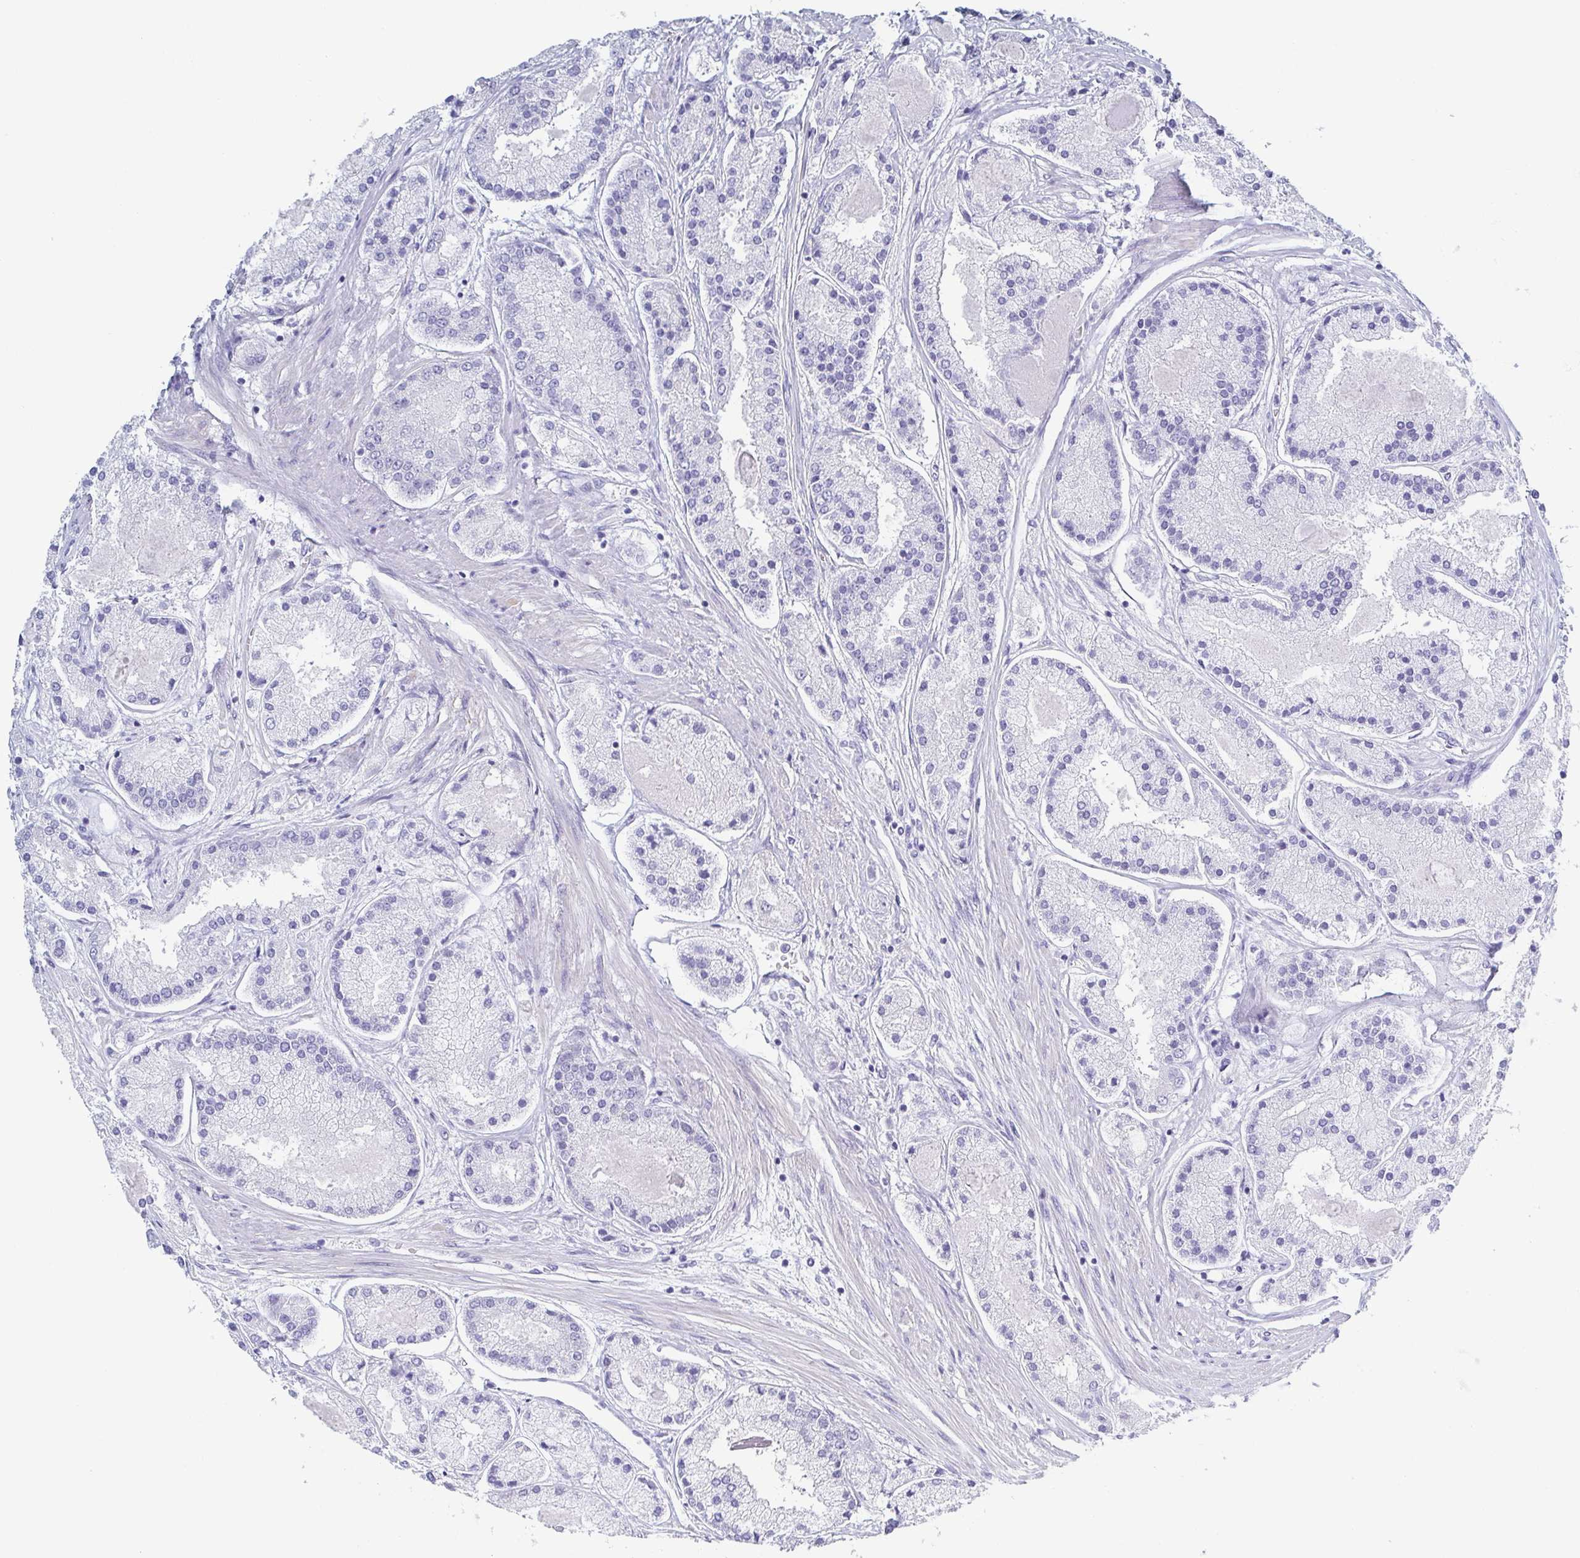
{"staining": {"intensity": "negative", "quantity": "none", "location": "none"}, "tissue": "prostate cancer", "cell_type": "Tumor cells", "image_type": "cancer", "snomed": [{"axis": "morphology", "description": "Adenocarcinoma, High grade"}, {"axis": "topography", "description": "Prostate"}], "caption": "This is an IHC micrograph of prostate high-grade adenocarcinoma. There is no staining in tumor cells.", "gene": "DYNC1I1", "patient": {"sex": "male", "age": 67}}